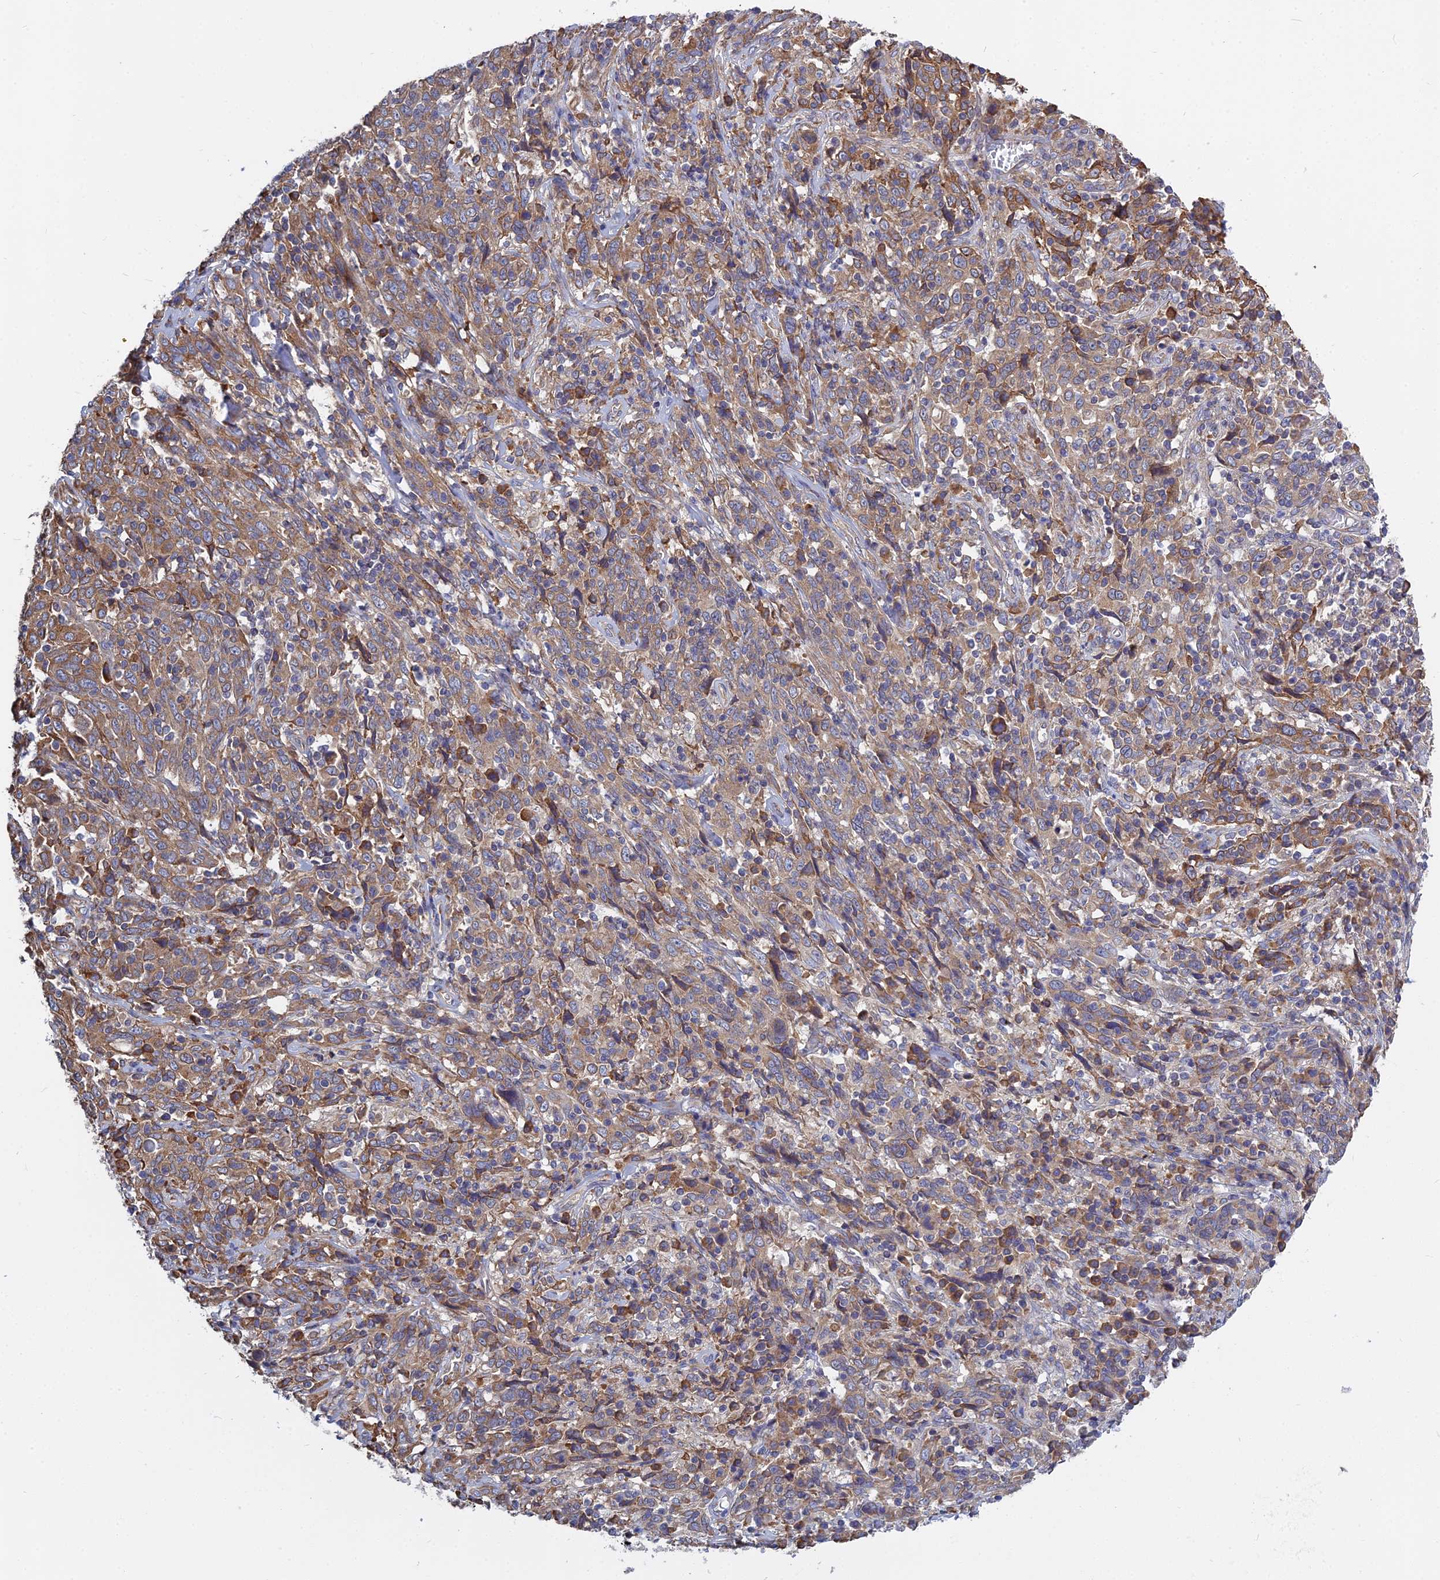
{"staining": {"intensity": "moderate", "quantity": ">75%", "location": "cytoplasmic/membranous"}, "tissue": "cervical cancer", "cell_type": "Tumor cells", "image_type": "cancer", "snomed": [{"axis": "morphology", "description": "Squamous cell carcinoma, NOS"}, {"axis": "topography", "description": "Cervix"}], "caption": "A brown stain labels moderate cytoplasmic/membranous positivity of a protein in human cervical squamous cell carcinoma tumor cells.", "gene": "KIAA1143", "patient": {"sex": "female", "age": 46}}